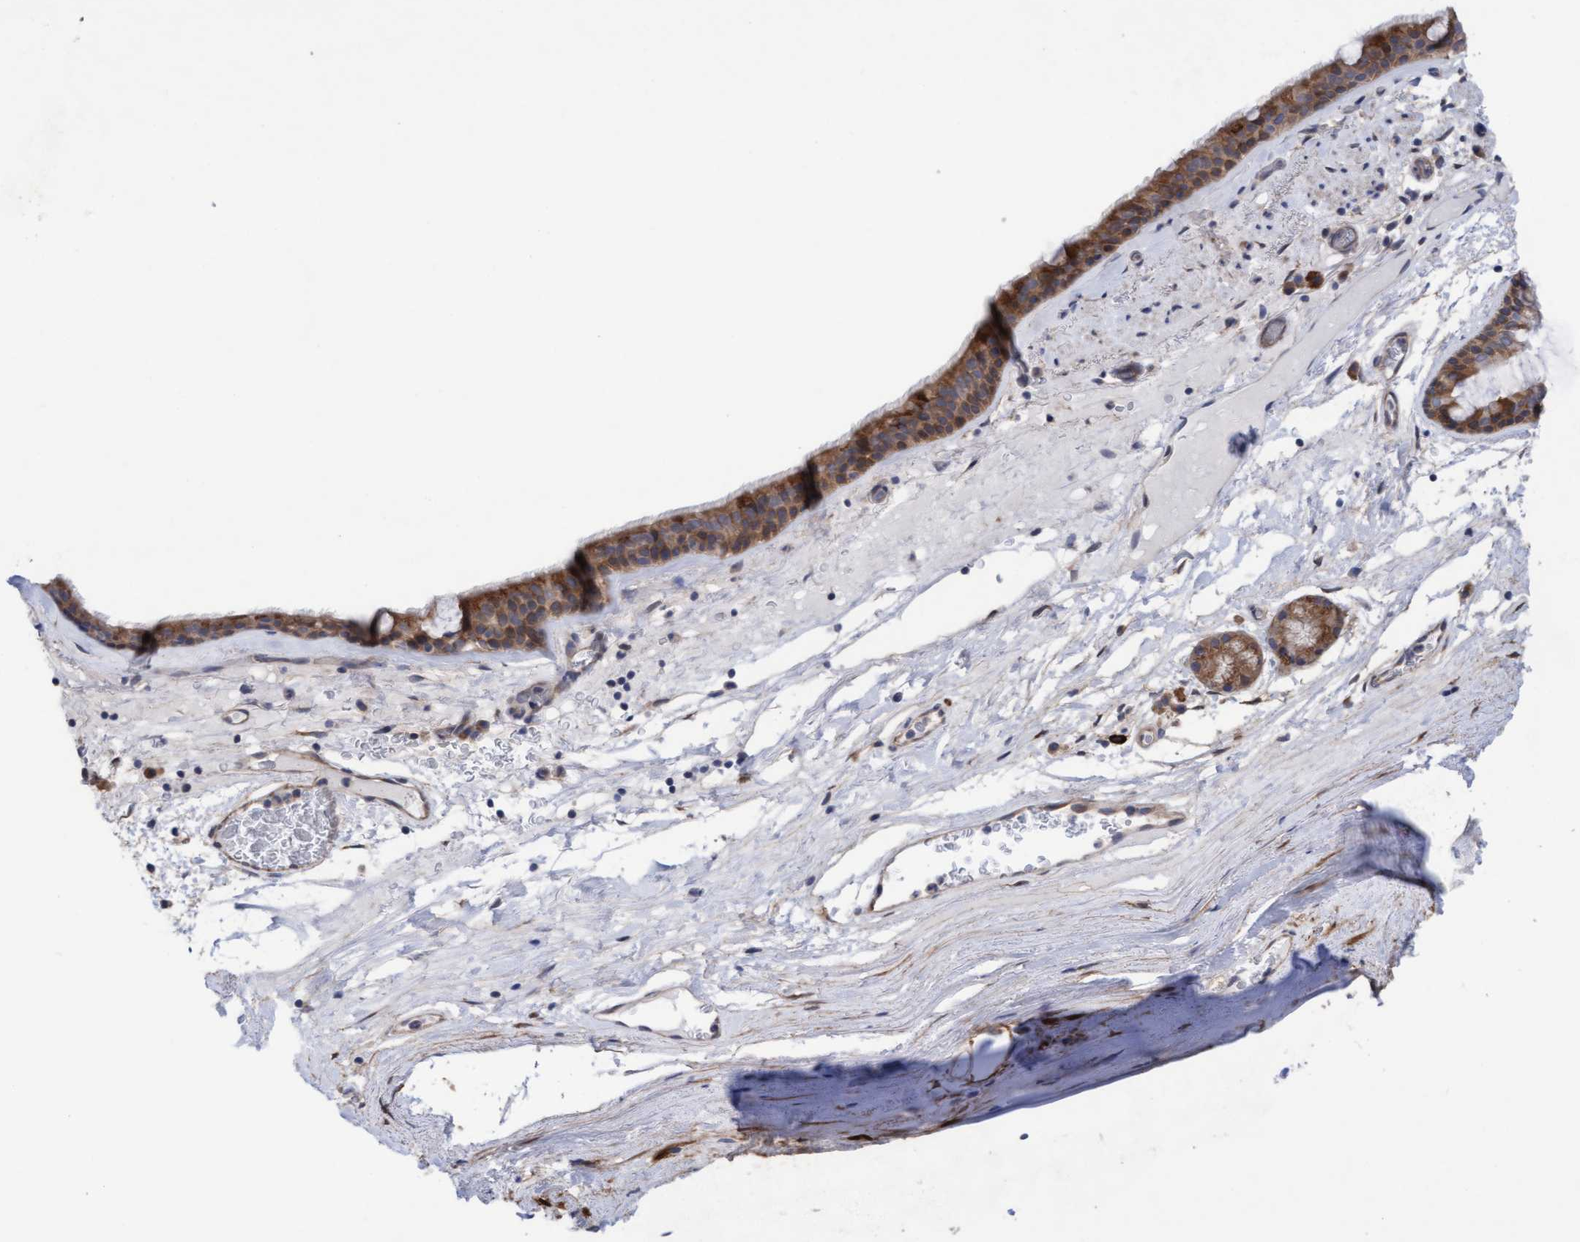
{"staining": {"intensity": "moderate", "quantity": ">75%", "location": "cytoplasmic/membranous"}, "tissue": "bronchus", "cell_type": "Respiratory epithelial cells", "image_type": "normal", "snomed": [{"axis": "morphology", "description": "Normal tissue, NOS"}, {"axis": "topography", "description": "Cartilage tissue"}], "caption": "An IHC image of unremarkable tissue is shown. Protein staining in brown shows moderate cytoplasmic/membranous positivity in bronchus within respiratory epithelial cells.", "gene": "PLCD1", "patient": {"sex": "female", "age": 63}}